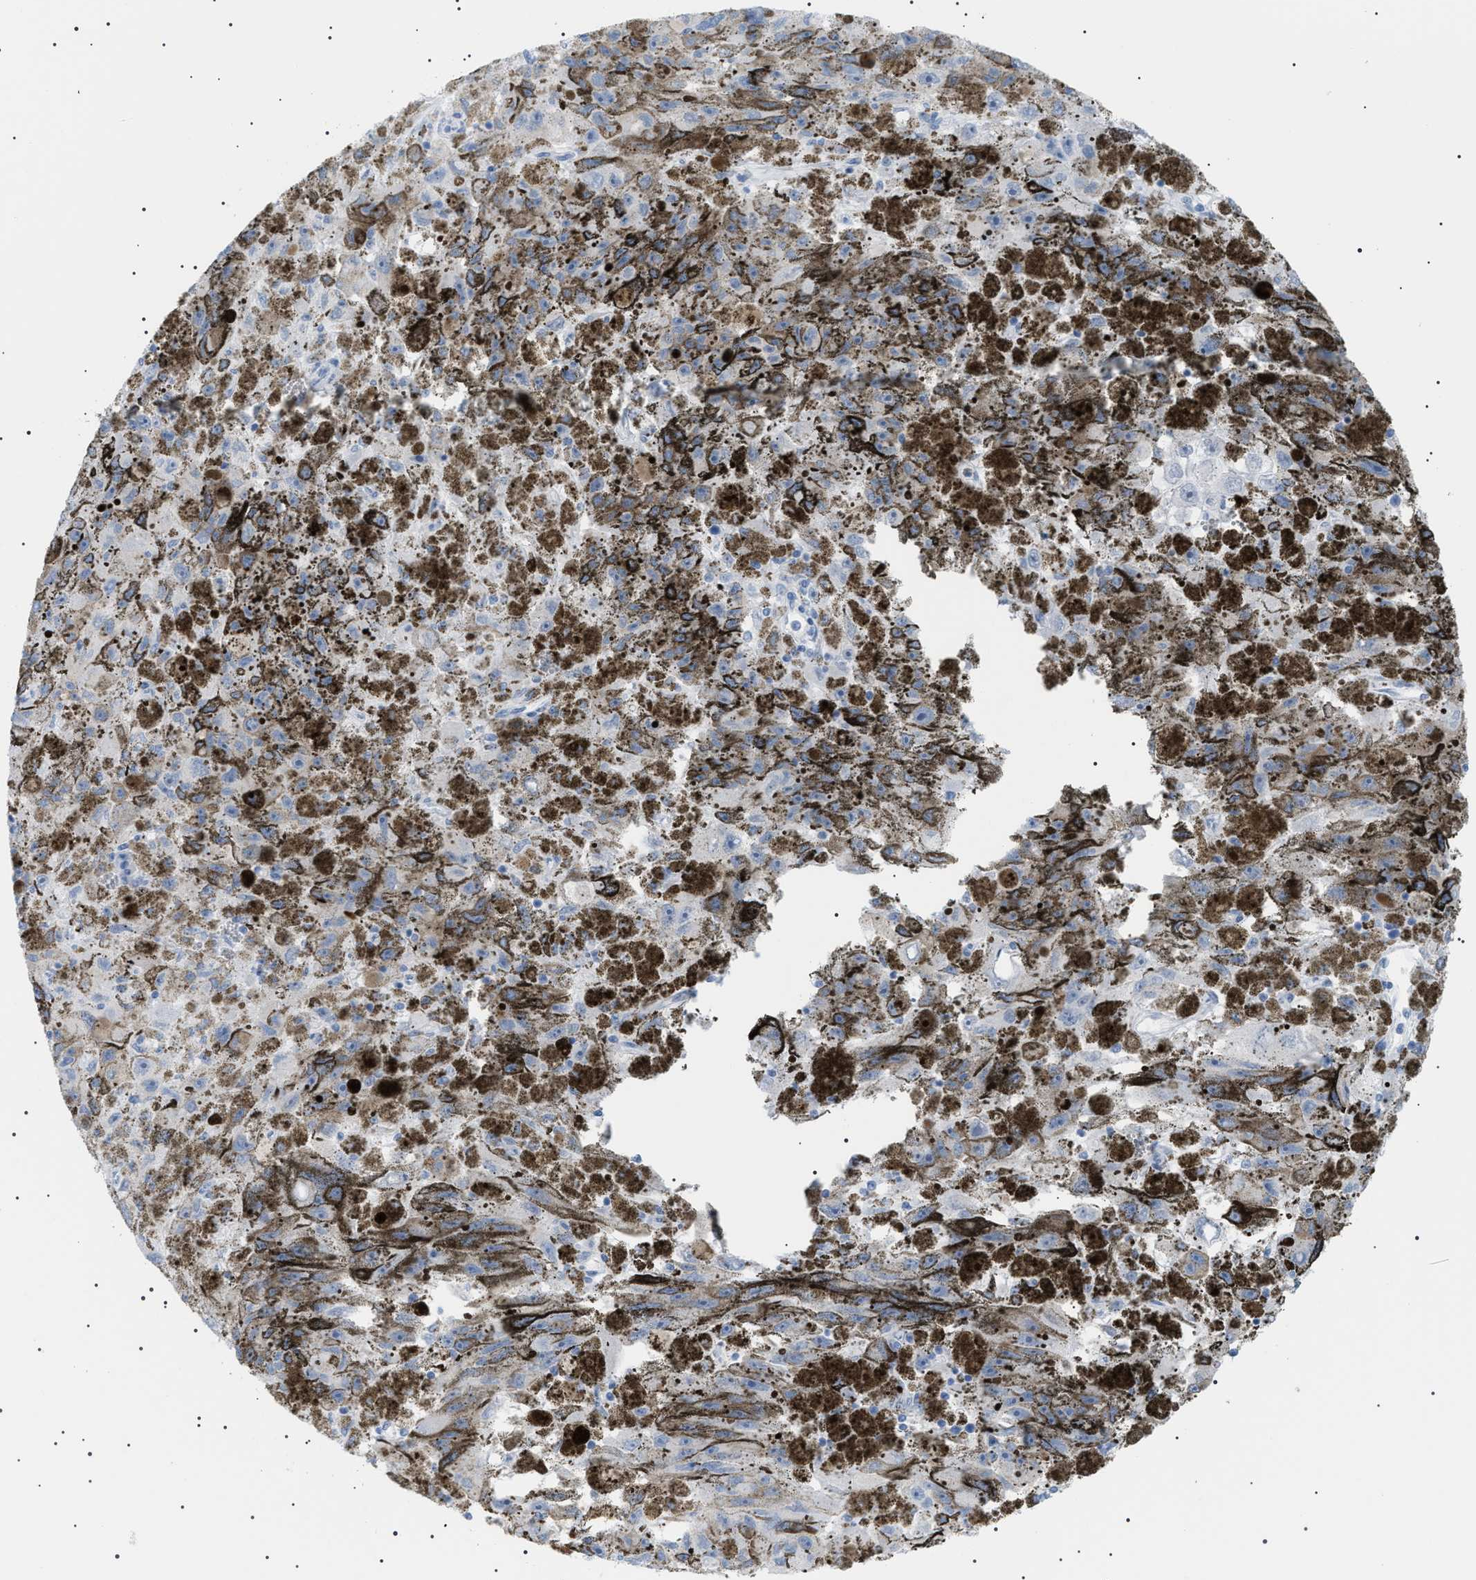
{"staining": {"intensity": "negative", "quantity": "none", "location": "none"}, "tissue": "melanoma", "cell_type": "Tumor cells", "image_type": "cancer", "snomed": [{"axis": "morphology", "description": "Malignant melanoma, NOS"}, {"axis": "topography", "description": "Skin"}], "caption": "Image shows no significant protein expression in tumor cells of melanoma.", "gene": "LPA", "patient": {"sex": "female", "age": 104}}